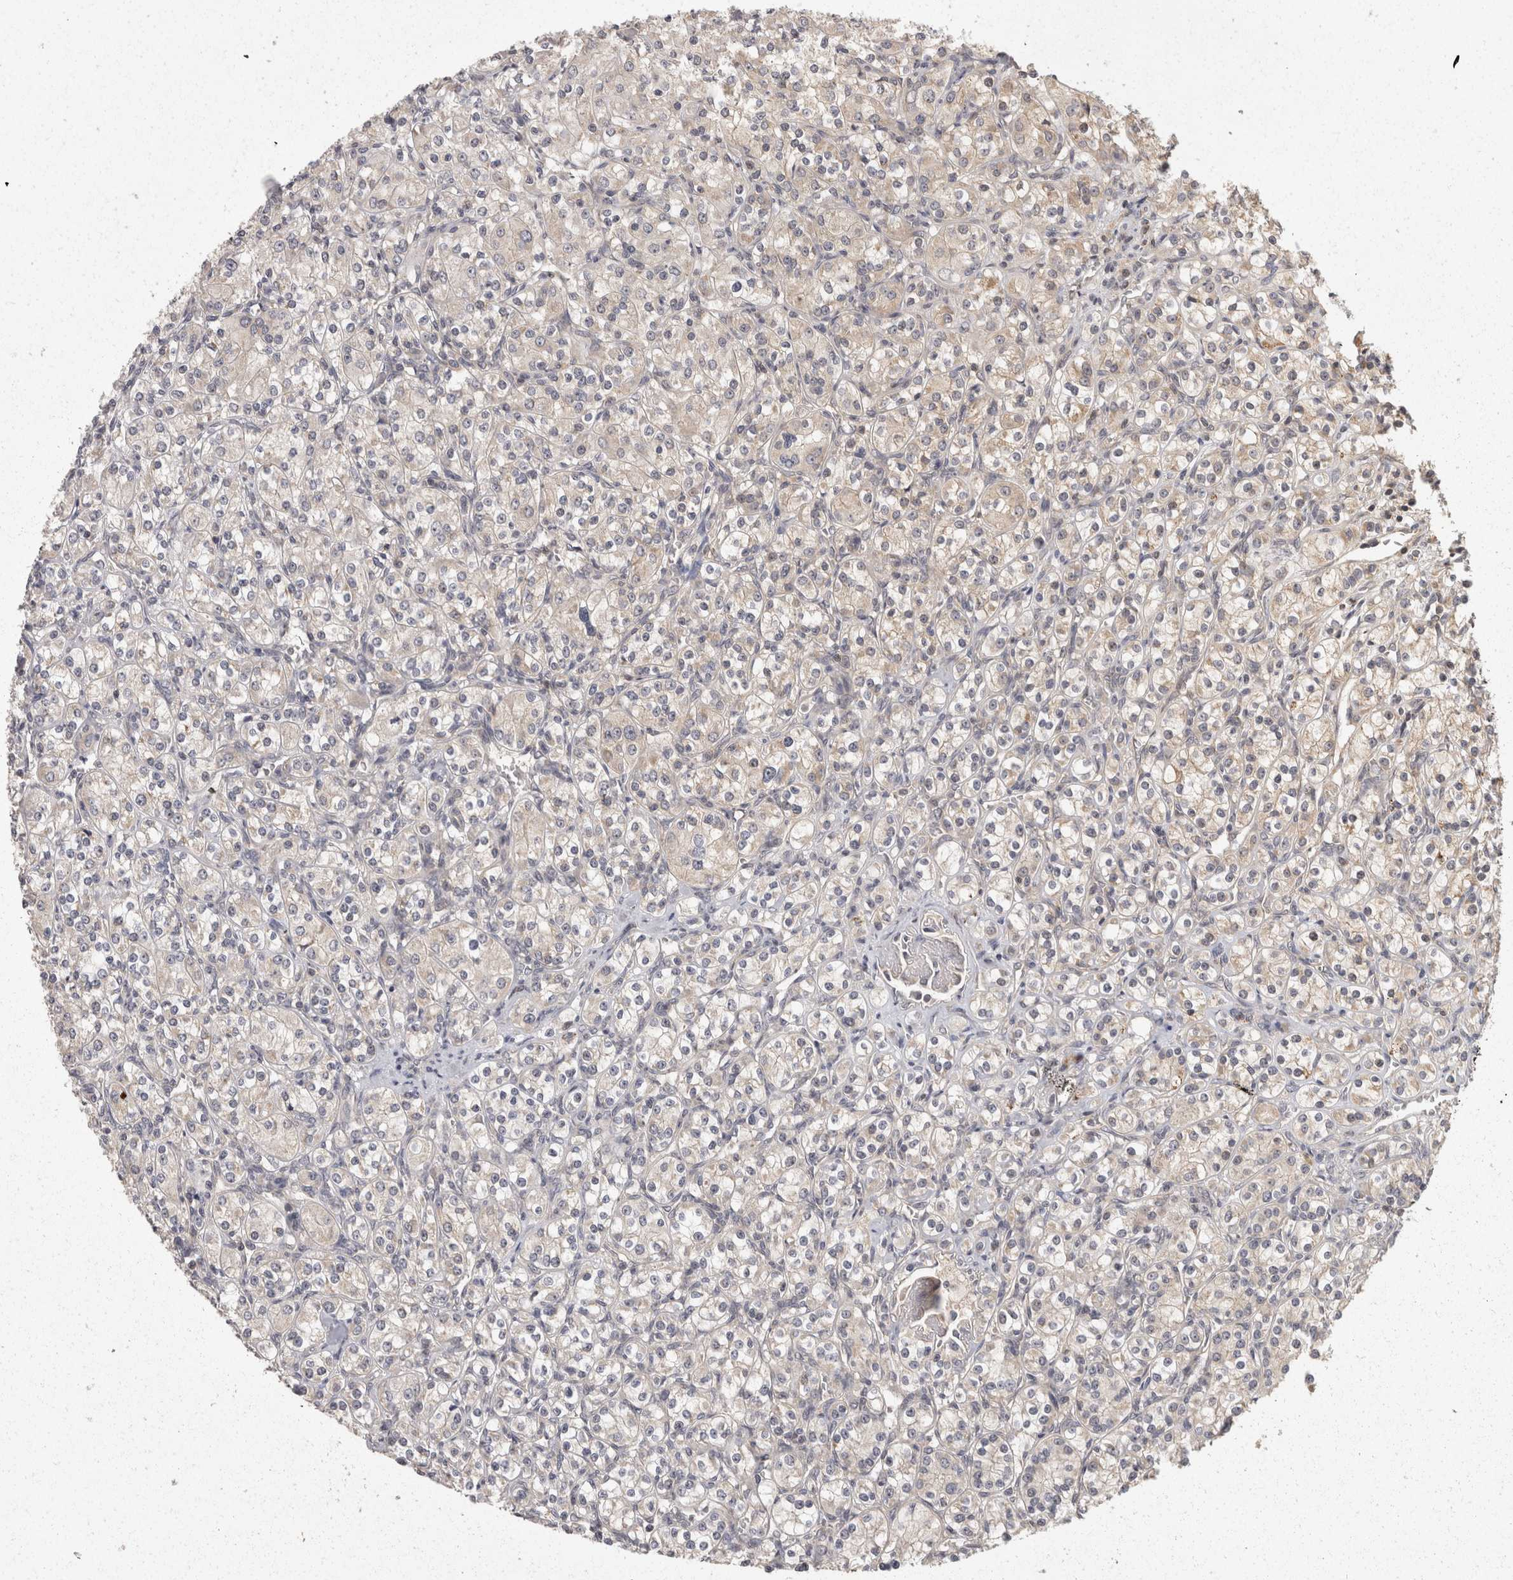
{"staining": {"intensity": "negative", "quantity": "none", "location": "none"}, "tissue": "renal cancer", "cell_type": "Tumor cells", "image_type": "cancer", "snomed": [{"axis": "morphology", "description": "Adenocarcinoma, NOS"}, {"axis": "topography", "description": "Kidney"}], "caption": "Renal cancer (adenocarcinoma) was stained to show a protein in brown. There is no significant staining in tumor cells.", "gene": "ACAT2", "patient": {"sex": "male", "age": 77}}